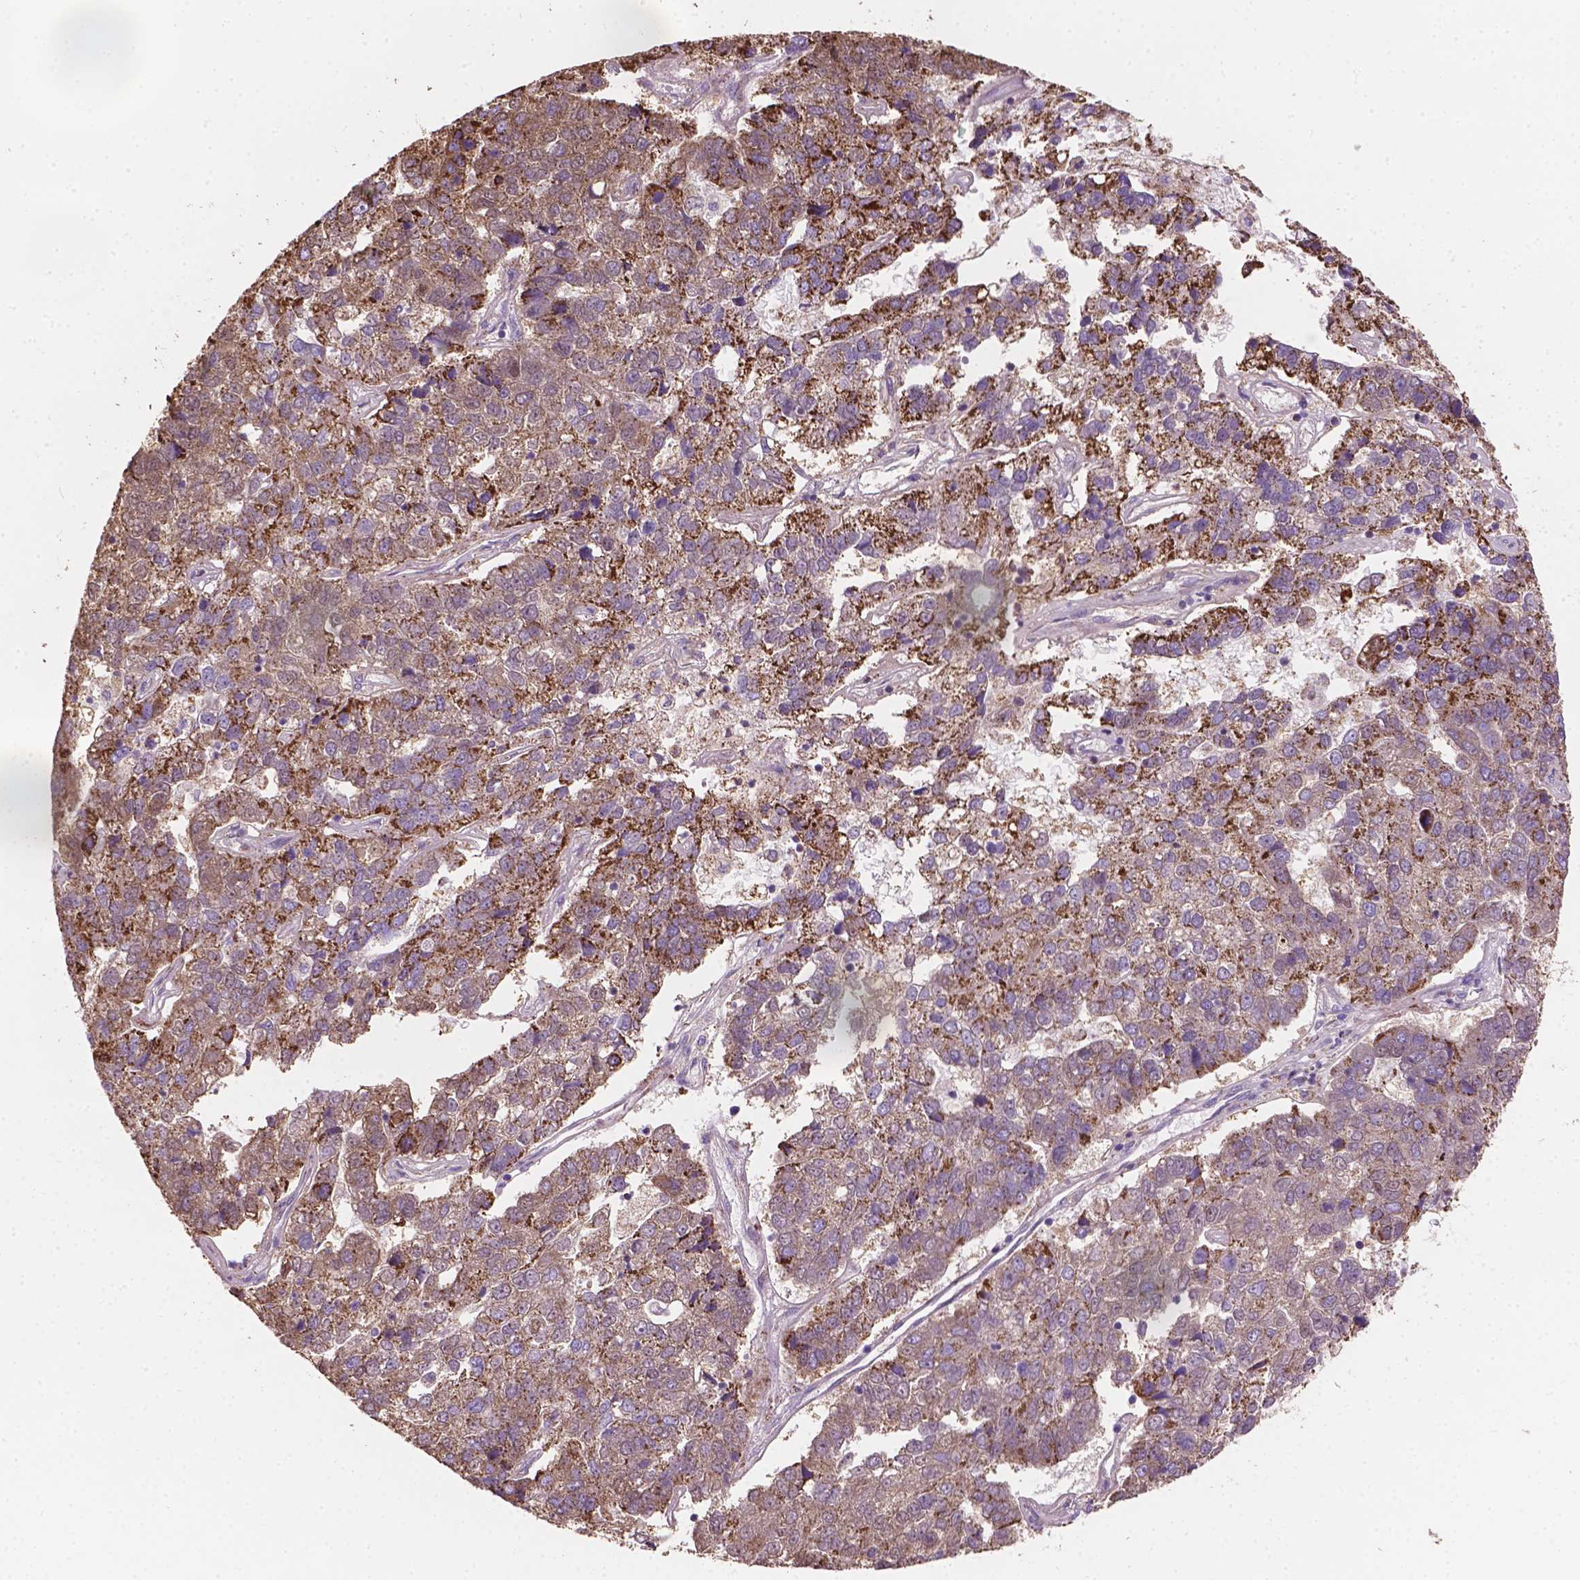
{"staining": {"intensity": "strong", "quantity": ">75%", "location": "cytoplasmic/membranous"}, "tissue": "pancreatic cancer", "cell_type": "Tumor cells", "image_type": "cancer", "snomed": [{"axis": "morphology", "description": "Adenocarcinoma, NOS"}, {"axis": "topography", "description": "Pancreas"}], "caption": "Approximately >75% of tumor cells in human adenocarcinoma (pancreatic) display strong cytoplasmic/membranous protein staining as visualized by brown immunohistochemical staining.", "gene": "PIBF1", "patient": {"sex": "female", "age": 61}}